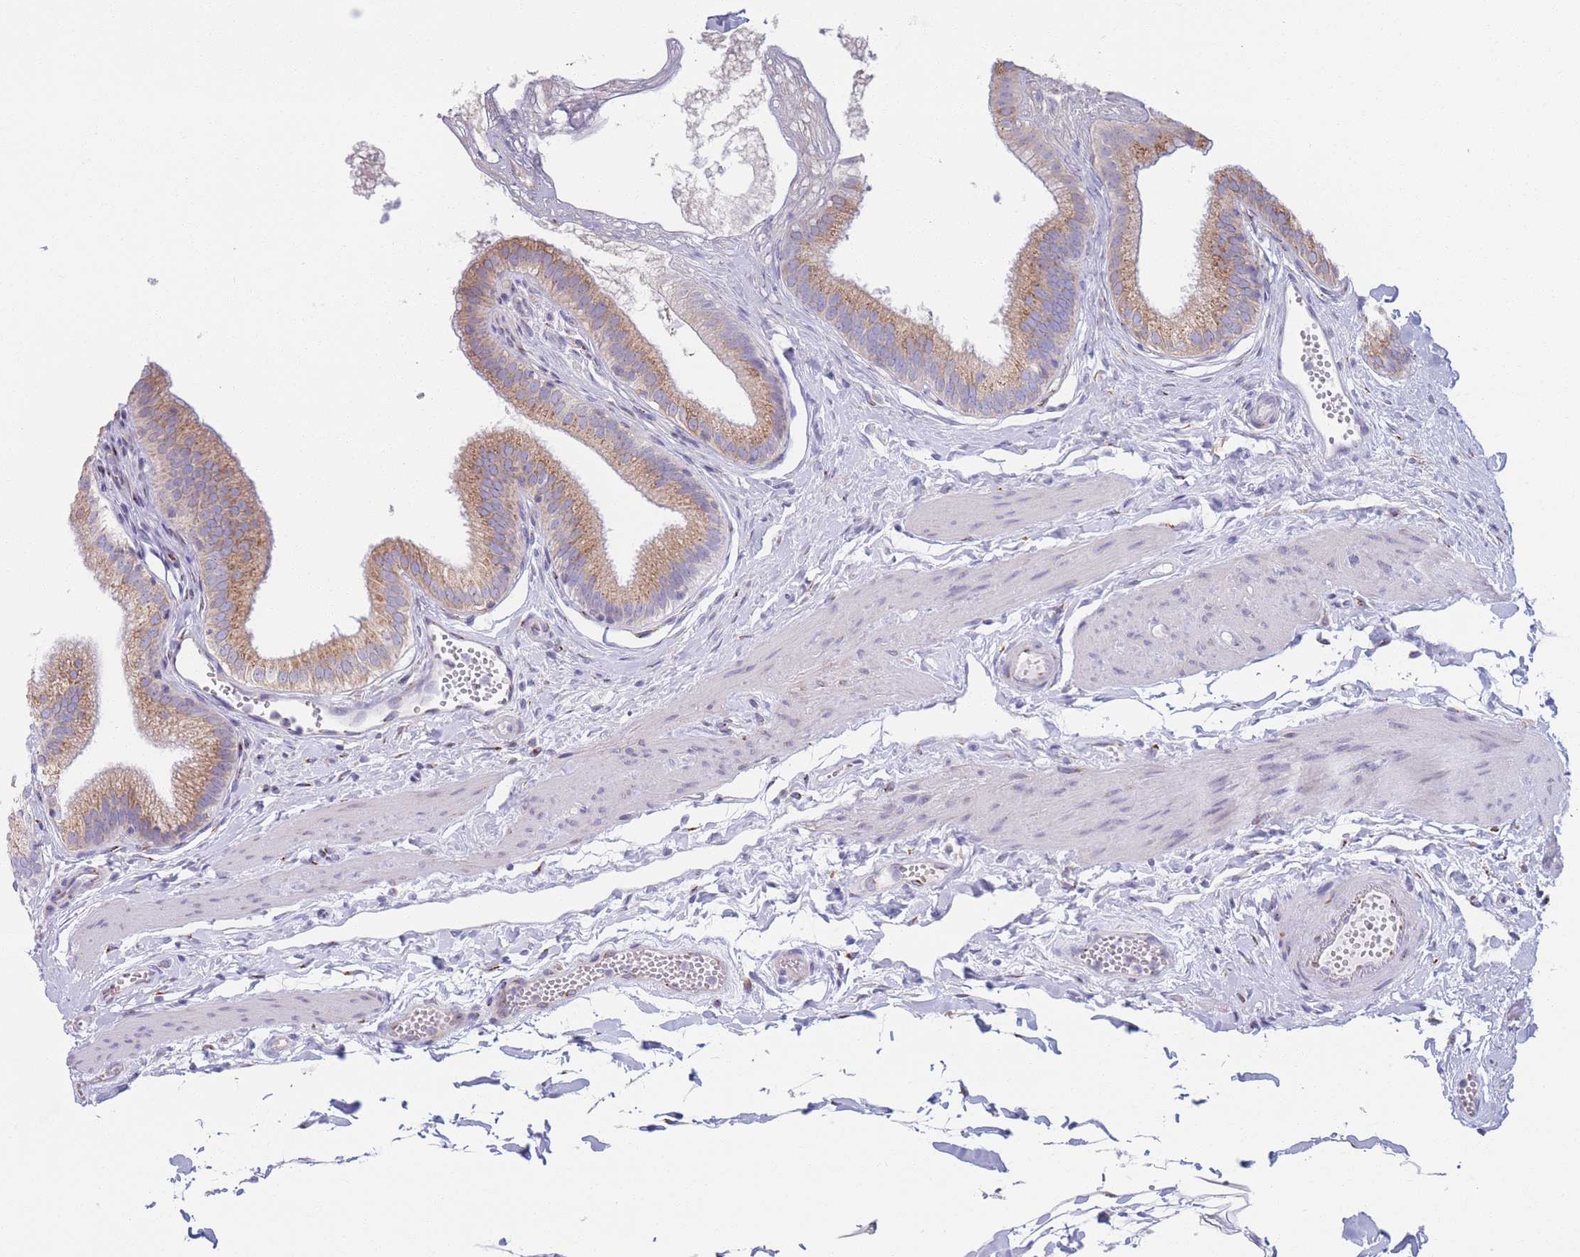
{"staining": {"intensity": "moderate", "quantity": ">75%", "location": "cytoplasmic/membranous"}, "tissue": "gallbladder", "cell_type": "Glandular cells", "image_type": "normal", "snomed": [{"axis": "morphology", "description": "Normal tissue, NOS"}, {"axis": "topography", "description": "Gallbladder"}], "caption": "DAB (3,3'-diaminobenzidine) immunohistochemical staining of benign gallbladder reveals moderate cytoplasmic/membranous protein expression in about >75% of glandular cells.", "gene": "MRPL30", "patient": {"sex": "female", "age": 54}}